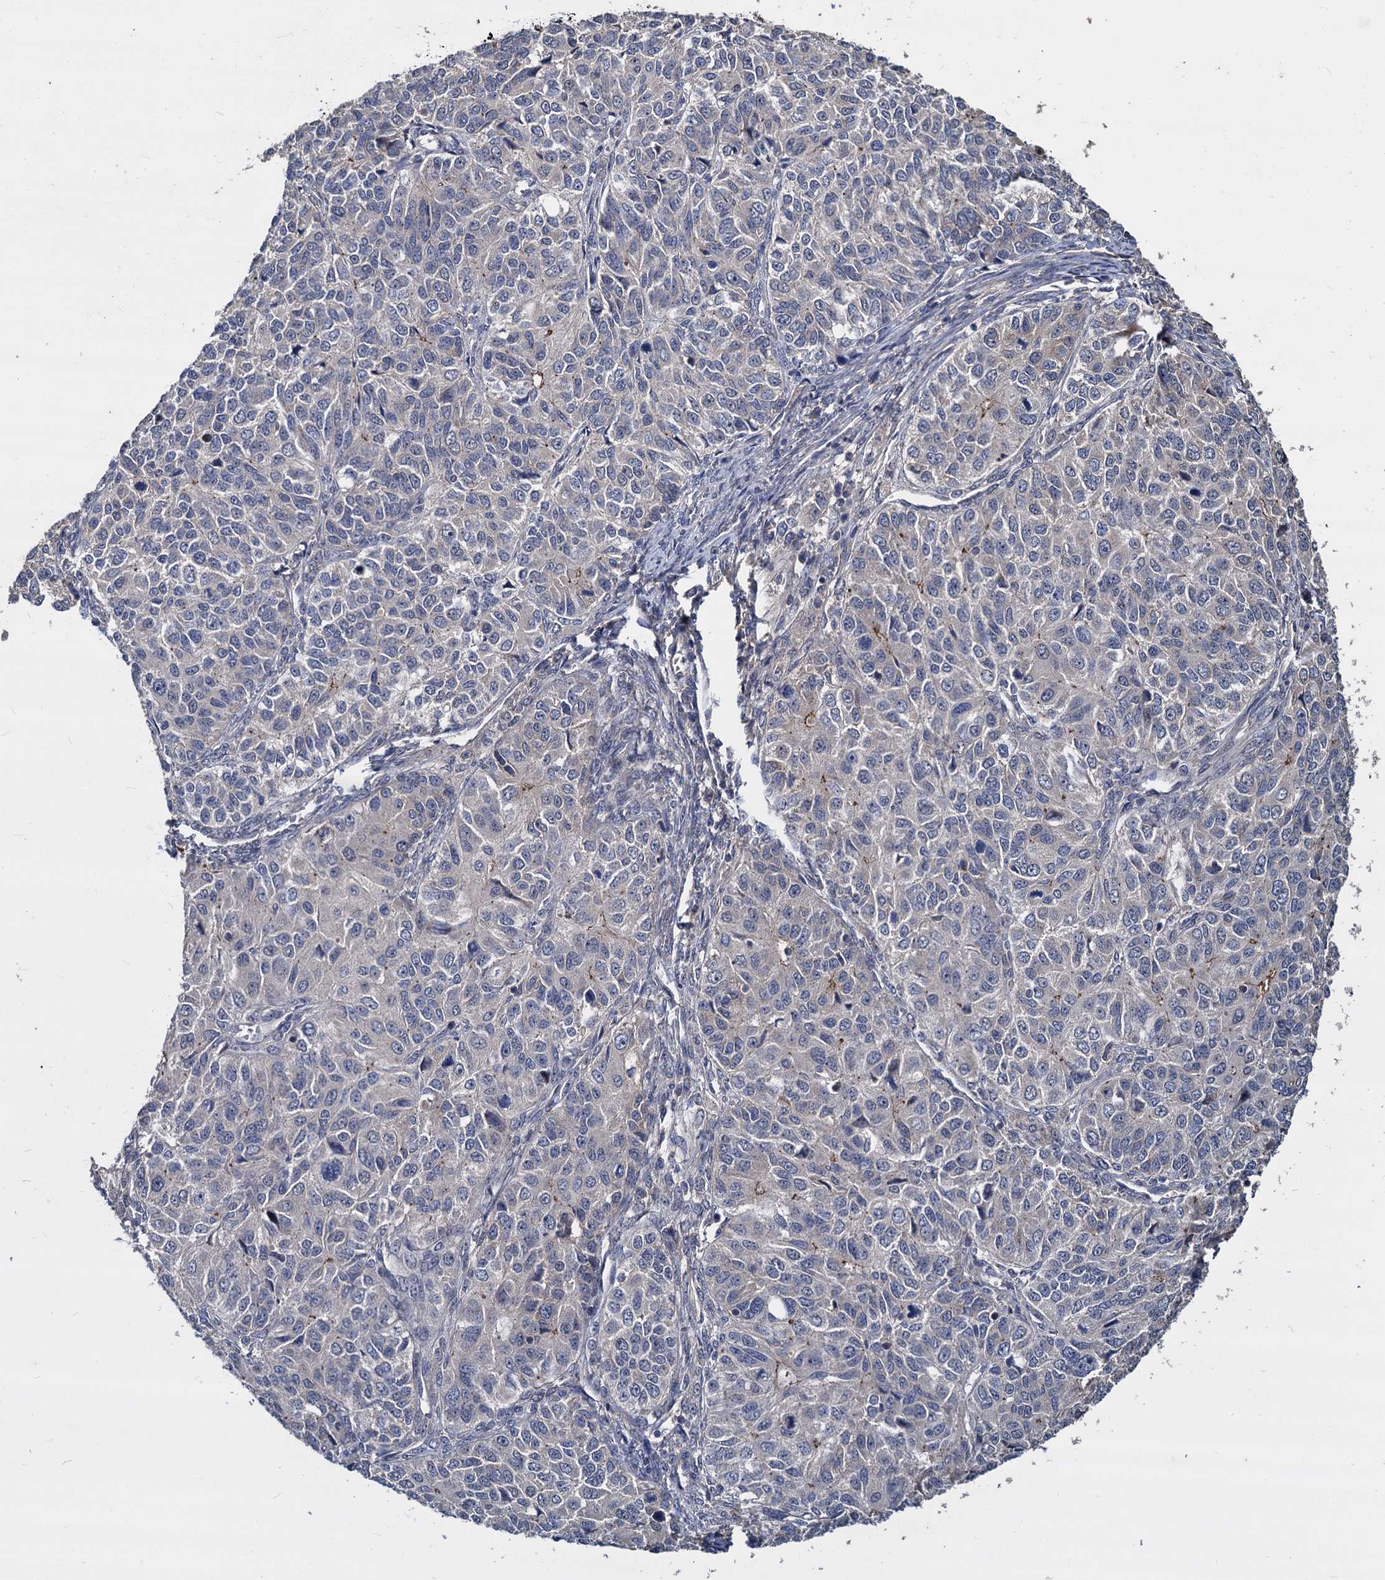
{"staining": {"intensity": "negative", "quantity": "none", "location": "none"}, "tissue": "ovarian cancer", "cell_type": "Tumor cells", "image_type": "cancer", "snomed": [{"axis": "morphology", "description": "Carcinoma, endometroid"}, {"axis": "topography", "description": "Ovary"}], "caption": "Tumor cells show no significant positivity in ovarian cancer.", "gene": "CCDC184", "patient": {"sex": "female", "age": 51}}